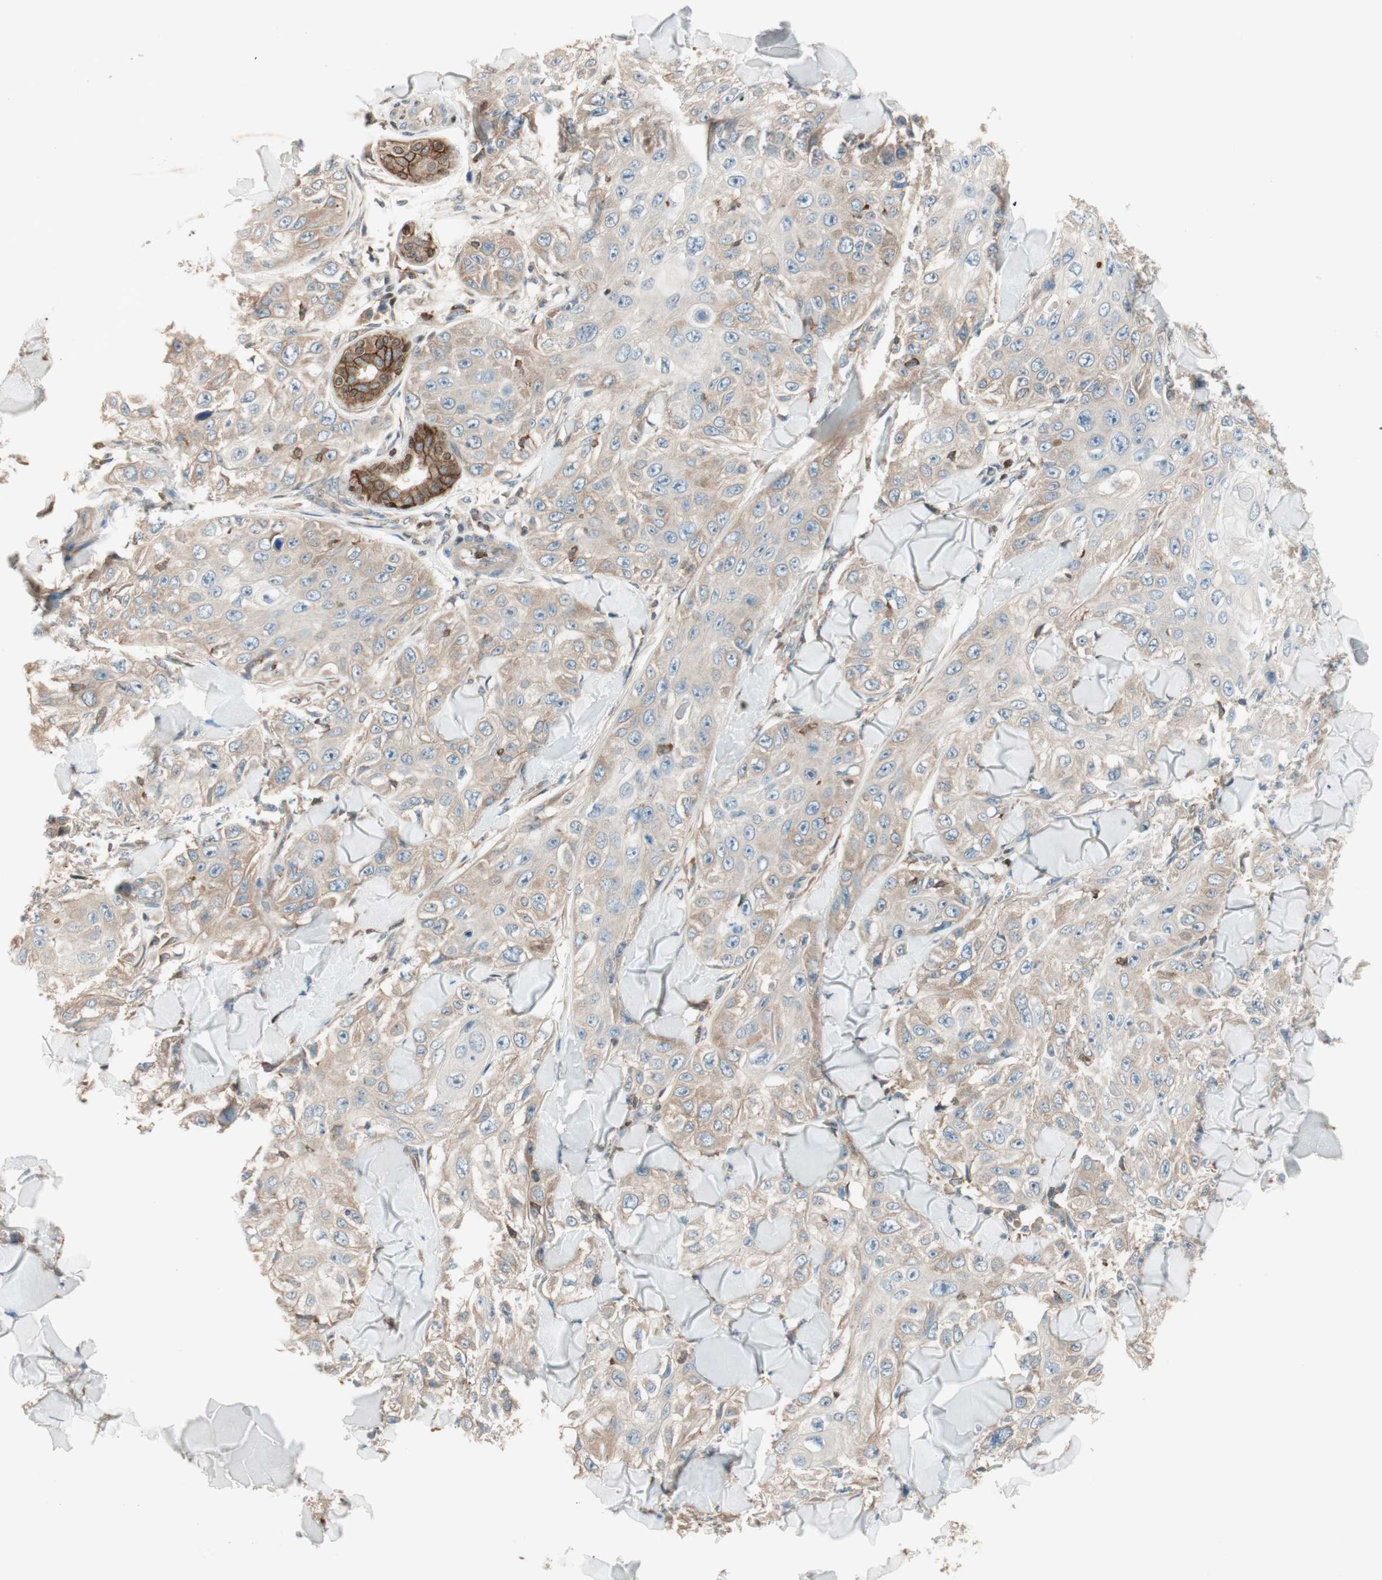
{"staining": {"intensity": "moderate", "quantity": ">75%", "location": "cytoplasmic/membranous"}, "tissue": "skin cancer", "cell_type": "Tumor cells", "image_type": "cancer", "snomed": [{"axis": "morphology", "description": "Squamous cell carcinoma, NOS"}, {"axis": "topography", "description": "Skin"}], "caption": "DAB (3,3'-diaminobenzidine) immunohistochemical staining of human squamous cell carcinoma (skin) reveals moderate cytoplasmic/membranous protein expression in about >75% of tumor cells.", "gene": "BIN1", "patient": {"sex": "male", "age": 86}}